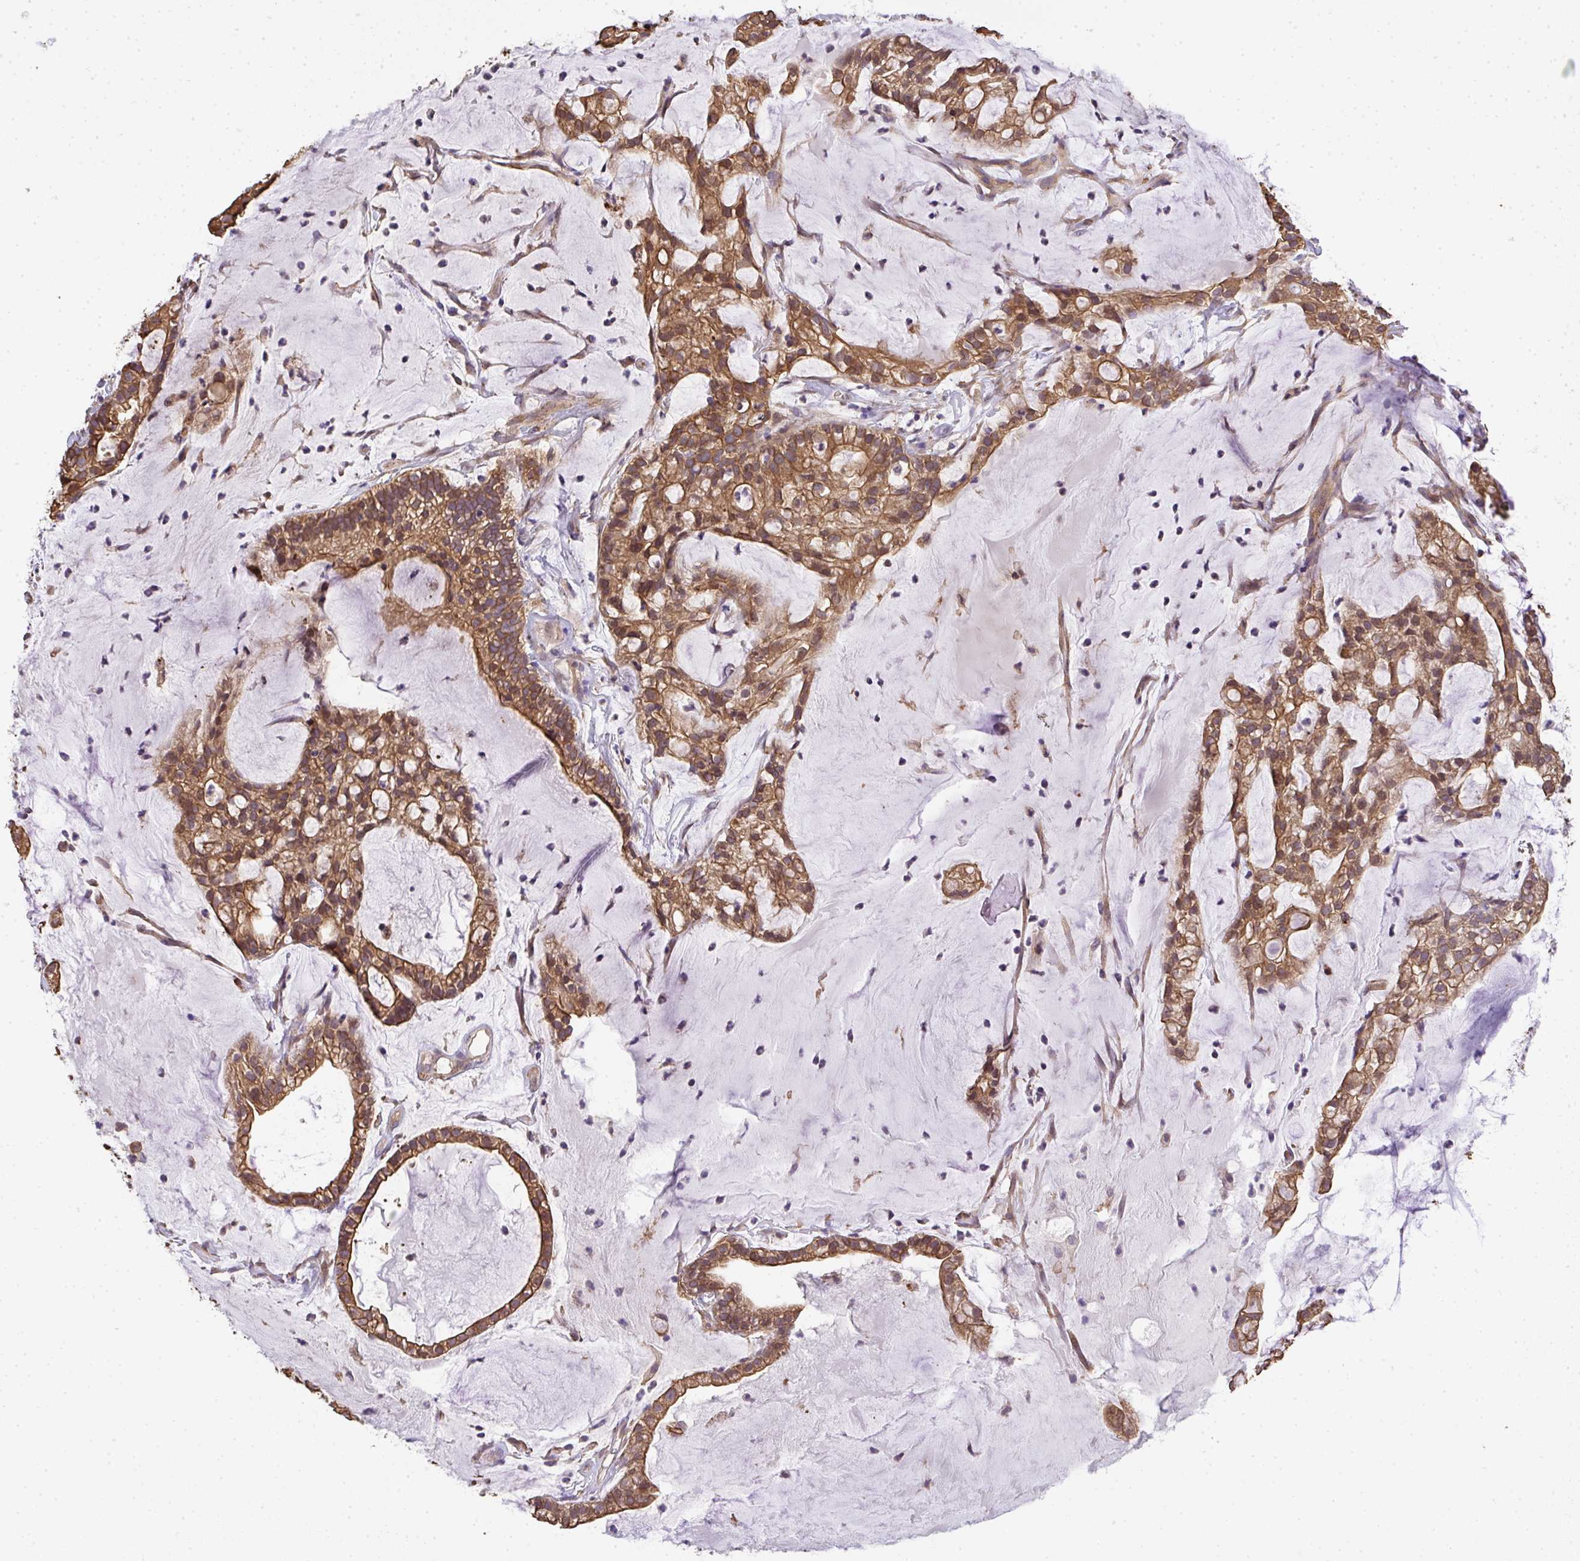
{"staining": {"intensity": "moderate", "quantity": ">75%", "location": "cytoplasmic/membranous"}, "tissue": "cervical cancer", "cell_type": "Tumor cells", "image_type": "cancer", "snomed": [{"axis": "morphology", "description": "Adenocarcinoma, NOS"}, {"axis": "topography", "description": "Cervix"}], "caption": "Immunohistochemical staining of human cervical adenocarcinoma displays medium levels of moderate cytoplasmic/membranous protein positivity in about >75% of tumor cells. (brown staining indicates protein expression, while blue staining denotes nuclei).", "gene": "EEF1AKMT1", "patient": {"sex": "female", "age": 41}}